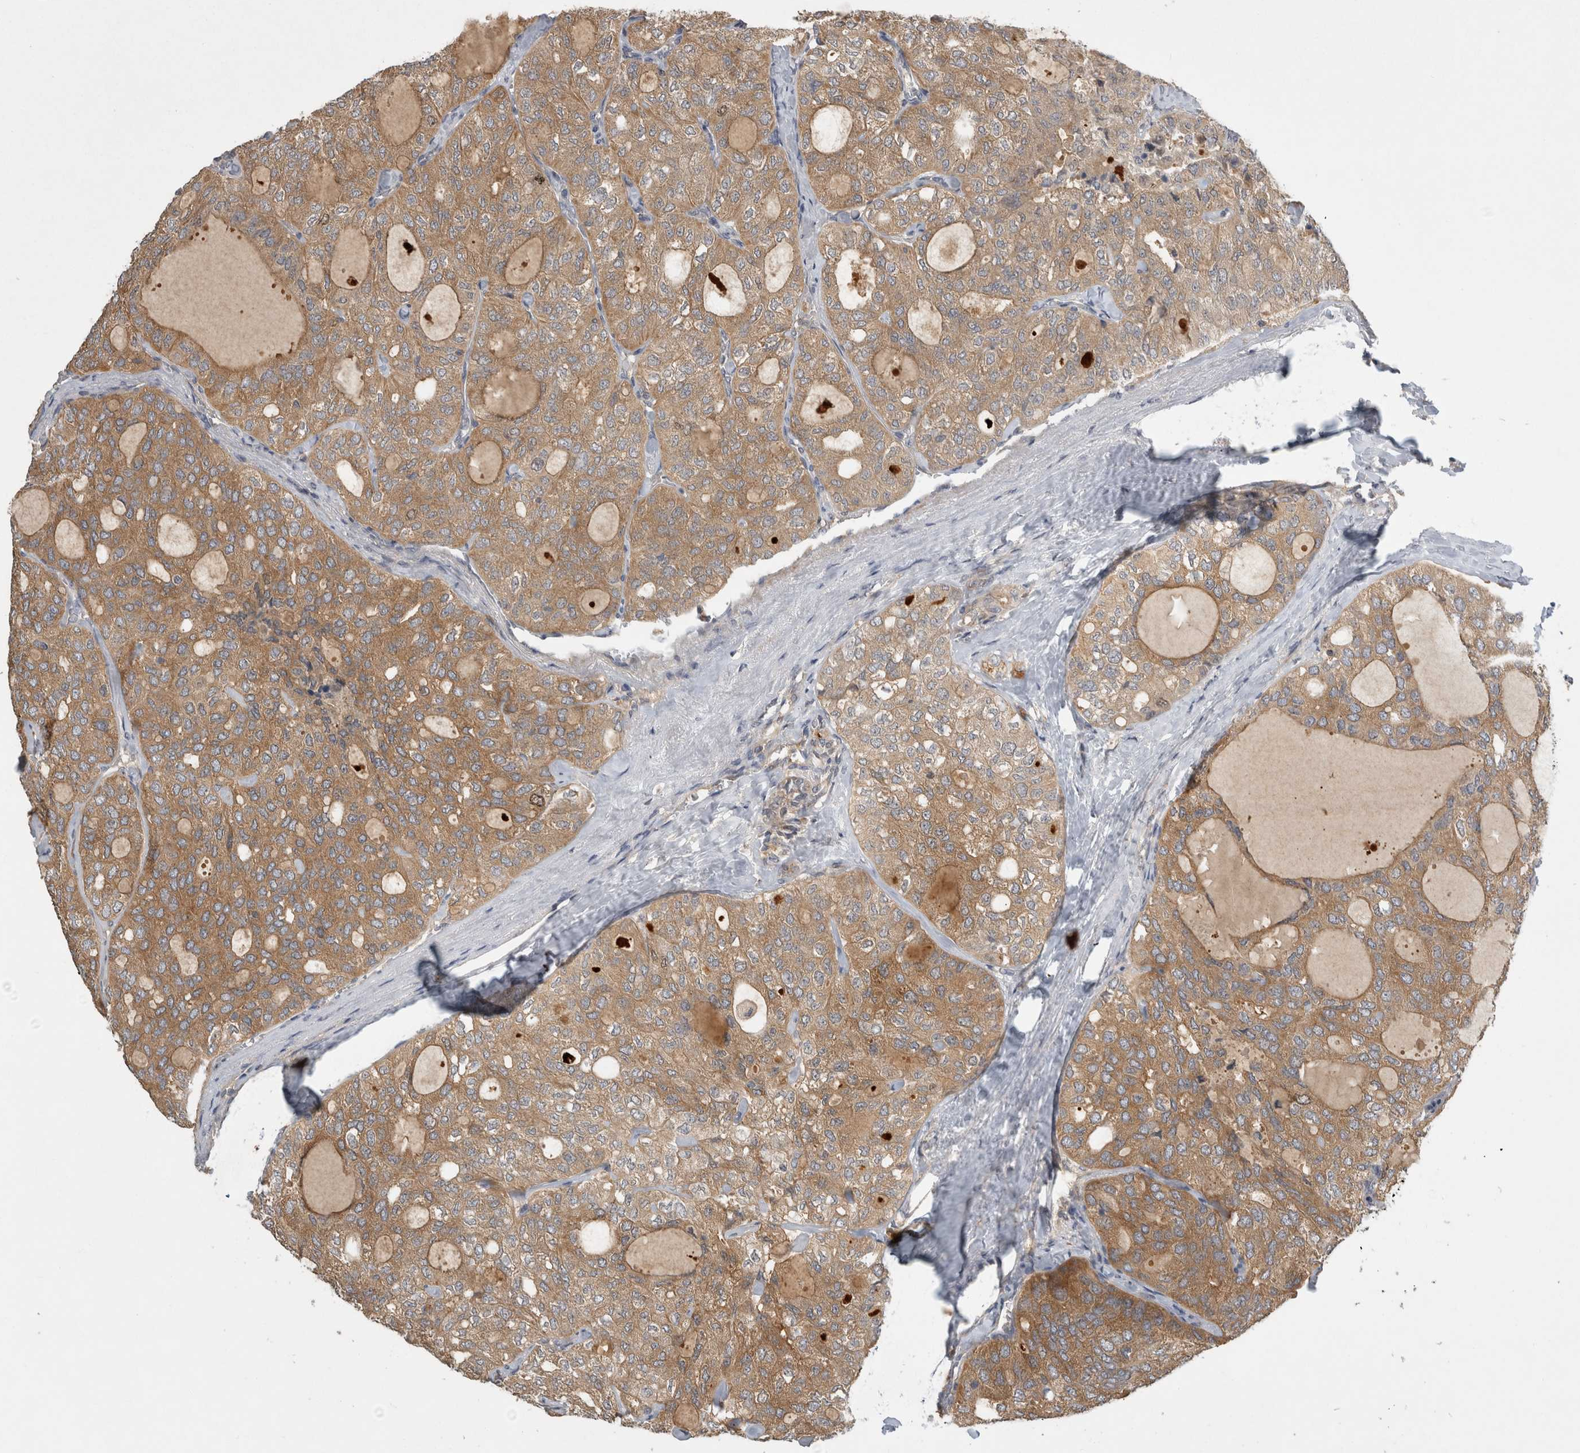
{"staining": {"intensity": "moderate", "quantity": "25%-75%", "location": "cytoplasmic/membranous"}, "tissue": "thyroid cancer", "cell_type": "Tumor cells", "image_type": "cancer", "snomed": [{"axis": "morphology", "description": "Follicular adenoma carcinoma, NOS"}, {"axis": "topography", "description": "Thyroid gland"}], "caption": "Immunohistochemistry (IHC) of human follicular adenoma carcinoma (thyroid) exhibits medium levels of moderate cytoplasmic/membranous staining in about 25%-75% of tumor cells.", "gene": "TRMT61B", "patient": {"sex": "male", "age": 75}}